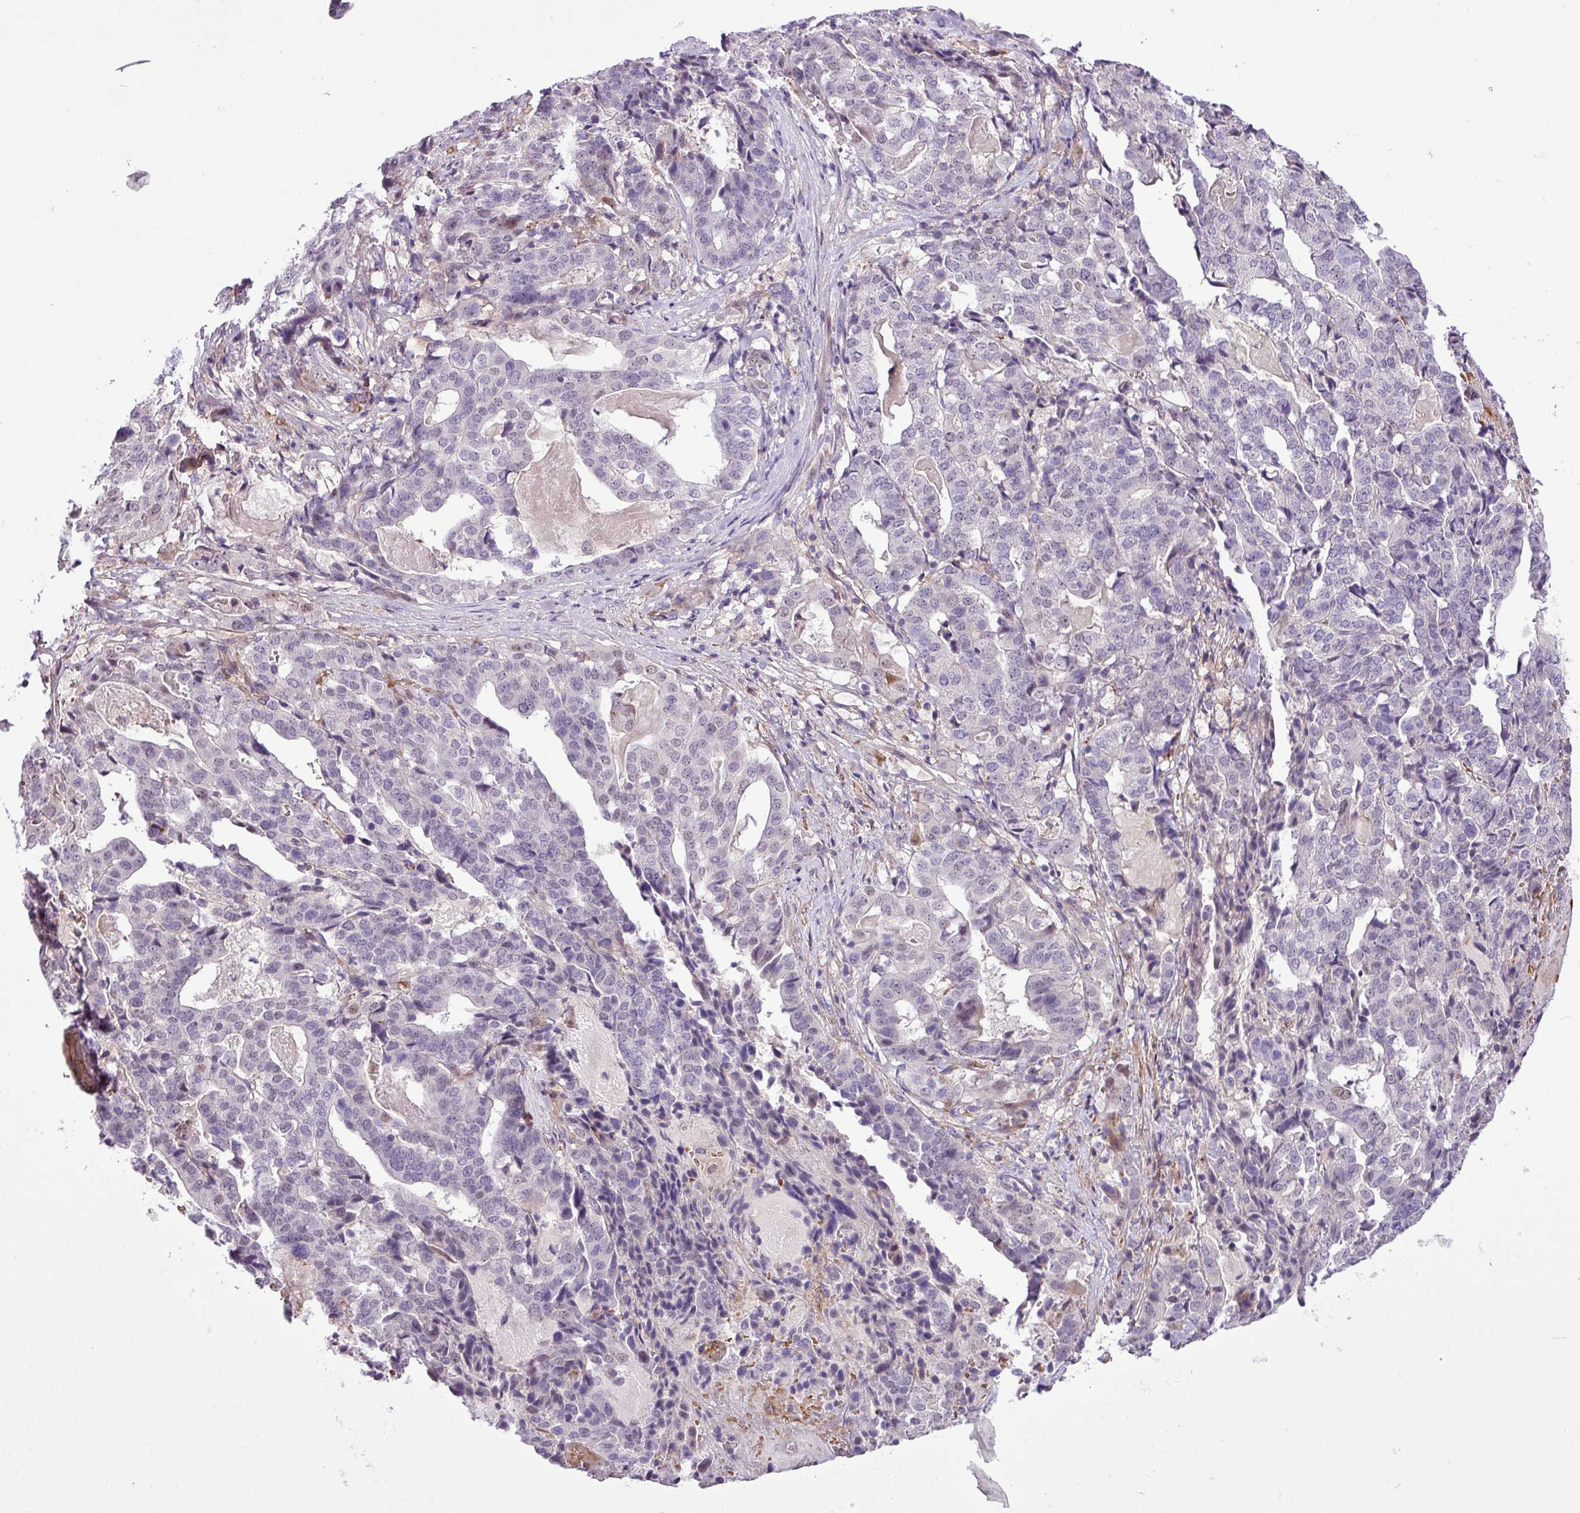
{"staining": {"intensity": "negative", "quantity": "none", "location": "none"}, "tissue": "stomach cancer", "cell_type": "Tumor cells", "image_type": "cancer", "snomed": [{"axis": "morphology", "description": "Adenocarcinoma, NOS"}, {"axis": "topography", "description": "Stomach"}], "caption": "The image shows no significant staining in tumor cells of stomach cancer (adenocarcinoma).", "gene": "NBEAL2", "patient": {"sex": "male", "age": 48}}